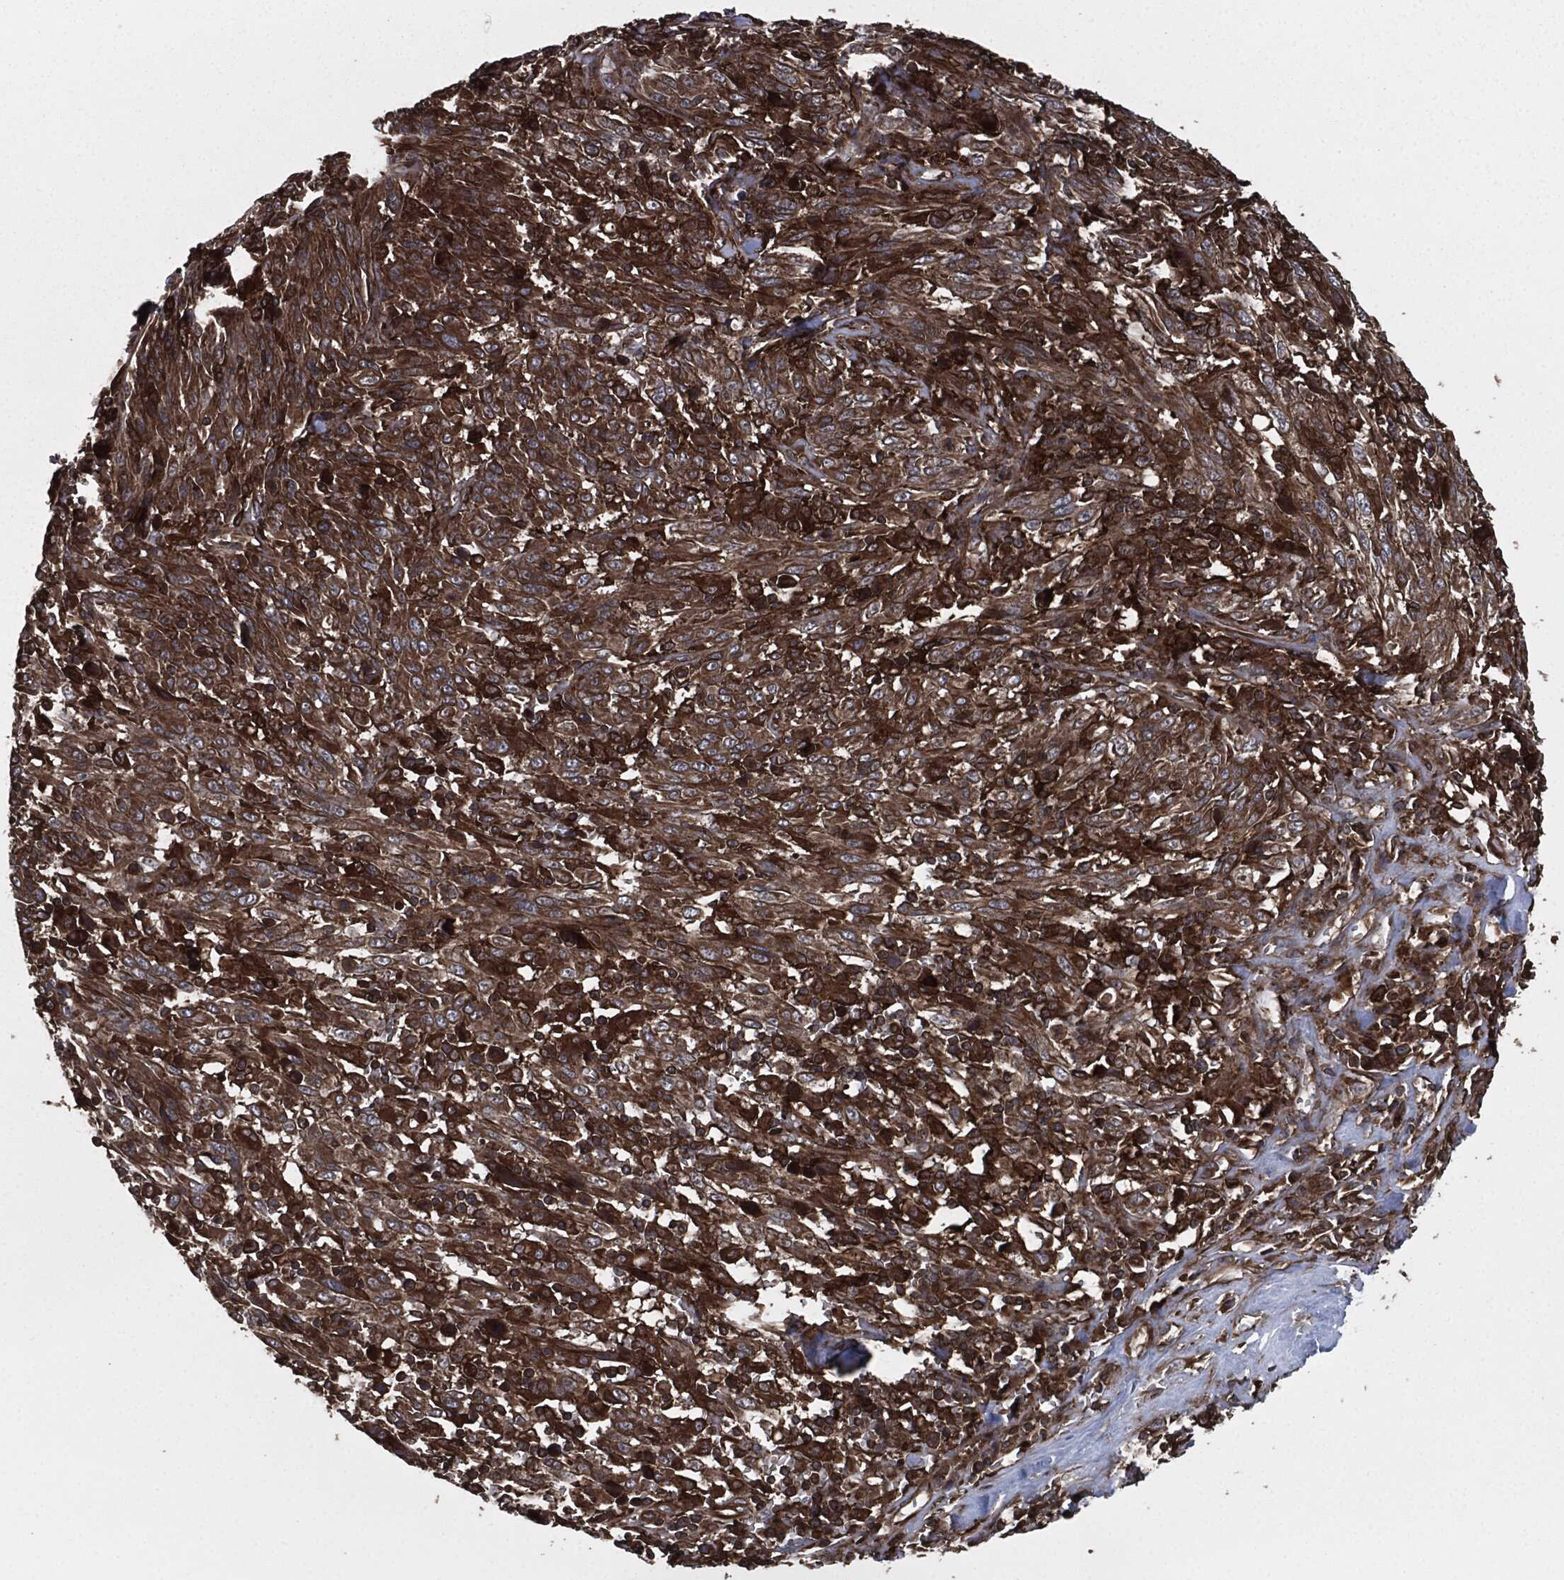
{"staining": {"intensity": "strong", "quantity": ">75%", "location": "cytoplasmic/membranous"}, "tissue": "melanoma", "cell_type": "Tumor cells", "image_type": "cancer", "snomed": [{"axis": "morphology", "description": "Malignant melanoma, NOS"}, {"axis": "topography", "description": "Skin"}], "caption": "High-power microscopy captured an immunohistochemistry histopathology image of malignant melanoma, revealing strong cytoplasmic/membranous positivity in about >75% of tumor cells.", "gene": "RAP1GDS1", "patient": {"sex": "female", "age": 91}}